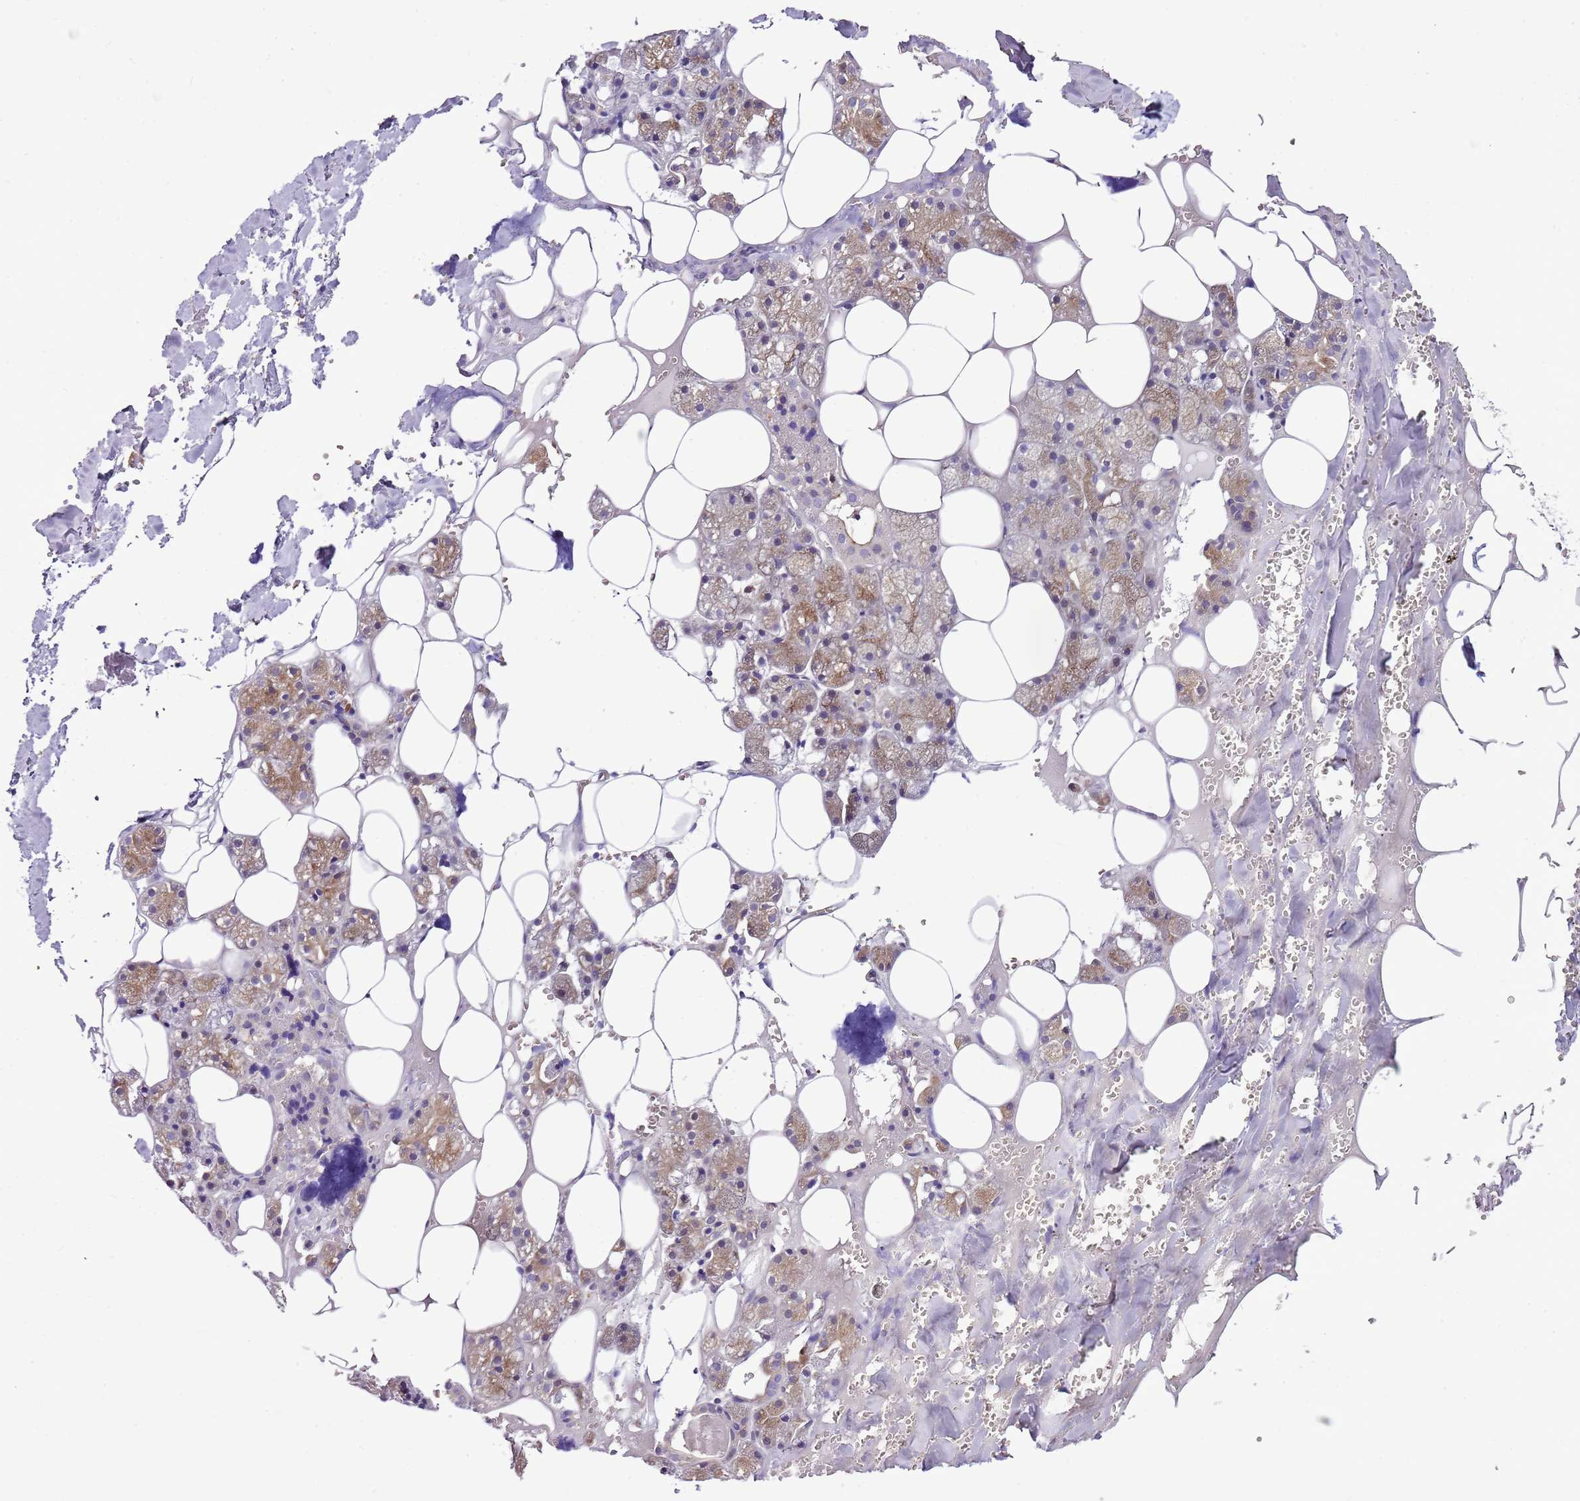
{"staining": {"intensity": "moderate", "quantity": "25%-75%", "location": "cytoplasmic/membranous"}, "tissue": "salivary gland", "cell_type": "Glandular cells", "image_type": "normal", "snomed": [{"axis": "morphology", "description": "Normal tissue, NOS"}, {"axis": "topography", "description": "Salivary gland"}], "caption": "Normal salivary gland reveals moderate cytoplasmic/membranous positivity in approximately 25%-75% of glandular cells The staining was performed using DAB (3,3'-diaminobenzidine), with brown indicating positive protein expression. Nuclei are stained blue with hematoxylin..", "gene": "ATXN2L", "patient": {"sex": "male", "age": 62}}